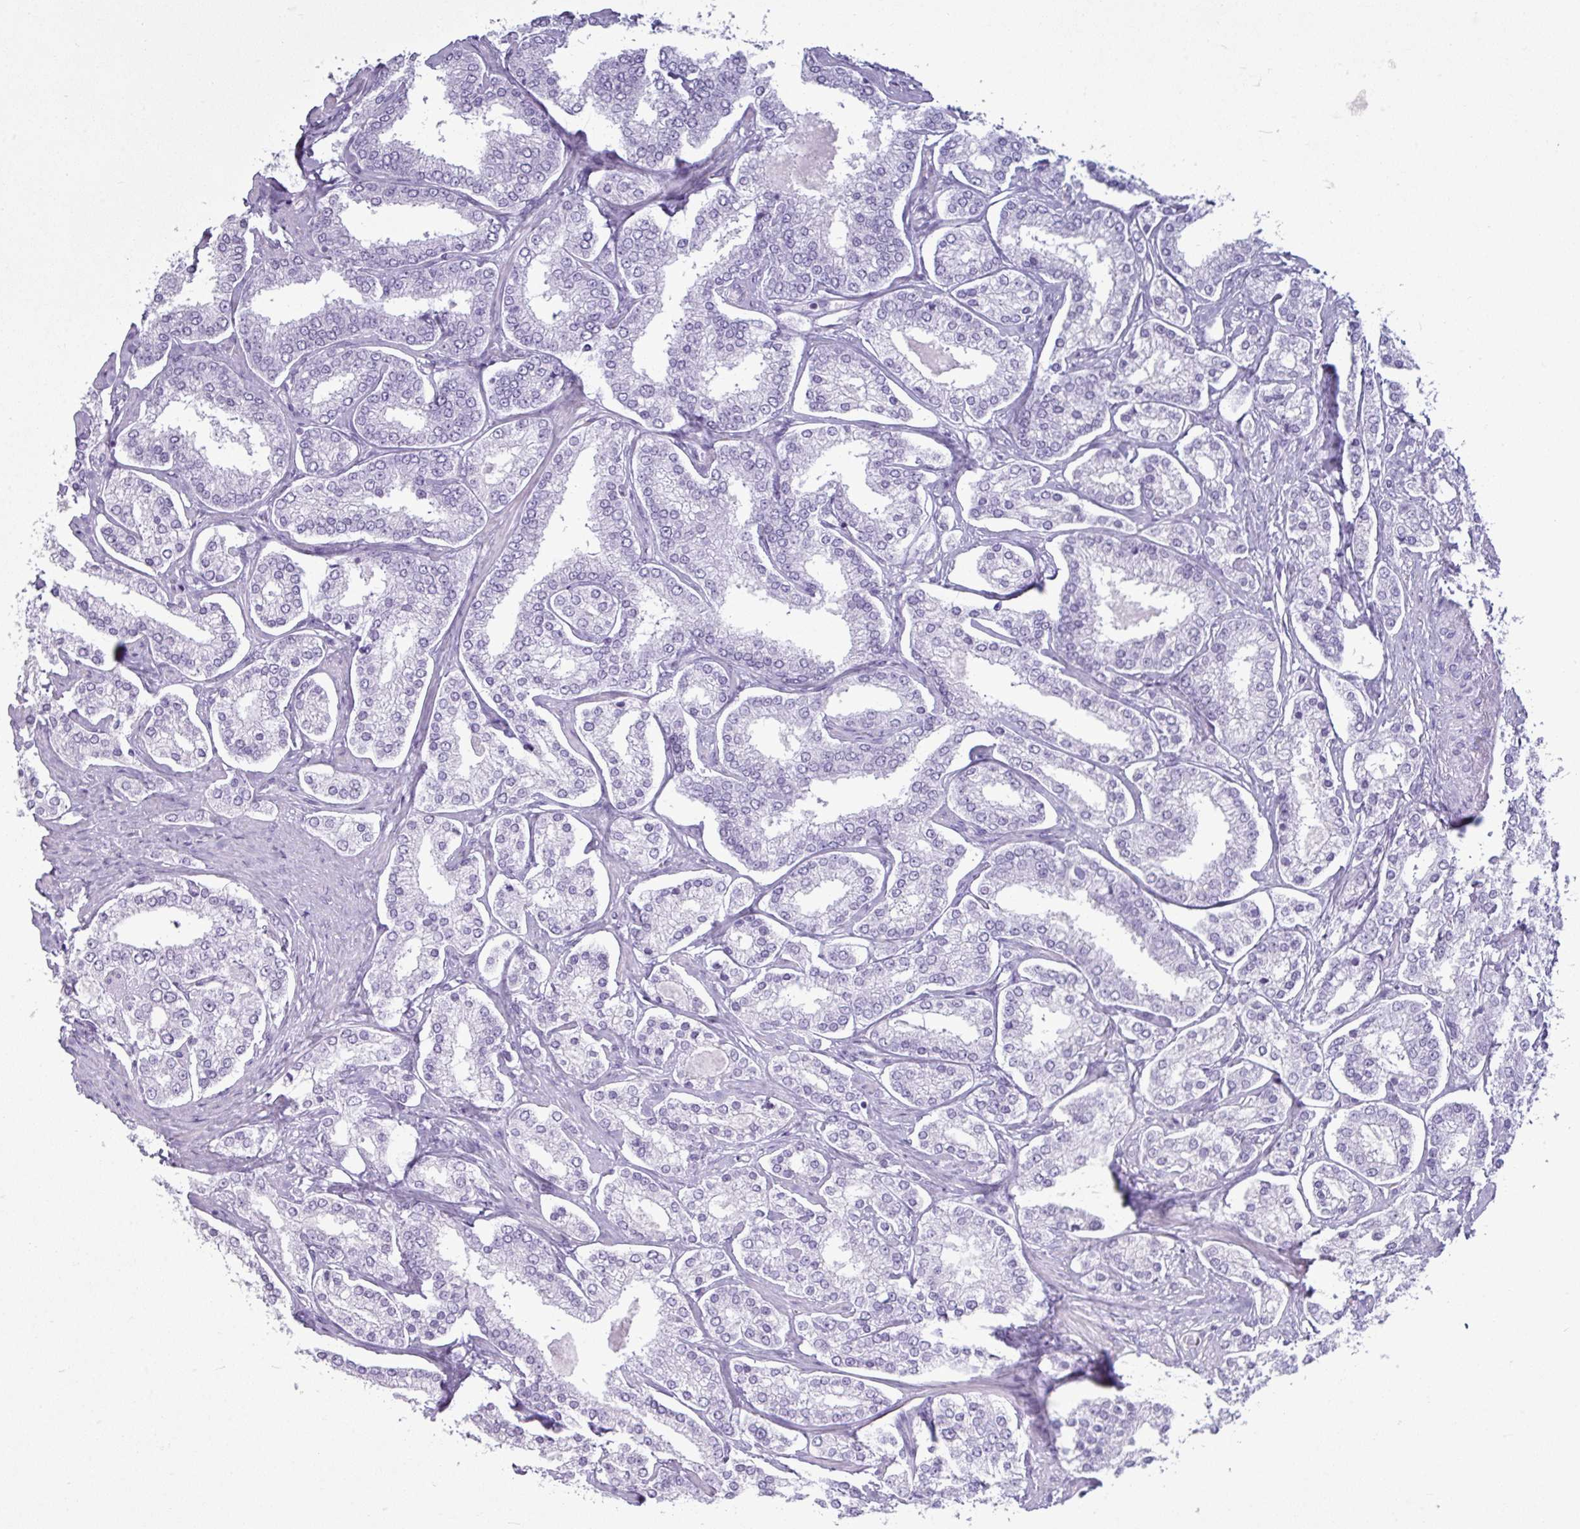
{"staining": {"intensity": "negative", "quantity": "none", "location": "none"}, "tissue": "prostate cancer", "cell_type": "Tumor cells", "image_type": "cancer", "snomed": [{"axis": "morphology", "description": "Normal tissue, NOS"}, {"axis": "morphology", "description": "Adenocarcinoma, High grade"}, {"axis": "topography", "description": "Prostate"}], "caption": "A high-resolution image shows IHC staining of prostate cancer, which demonstrates no significant expression in tumor cells. (DAB (3,3'-diaminobenzidine) immunohistochemistry with hematoxylin counter stain).", "gene": "AMY1B", "patient": {"sex": "male", "age": 83}}